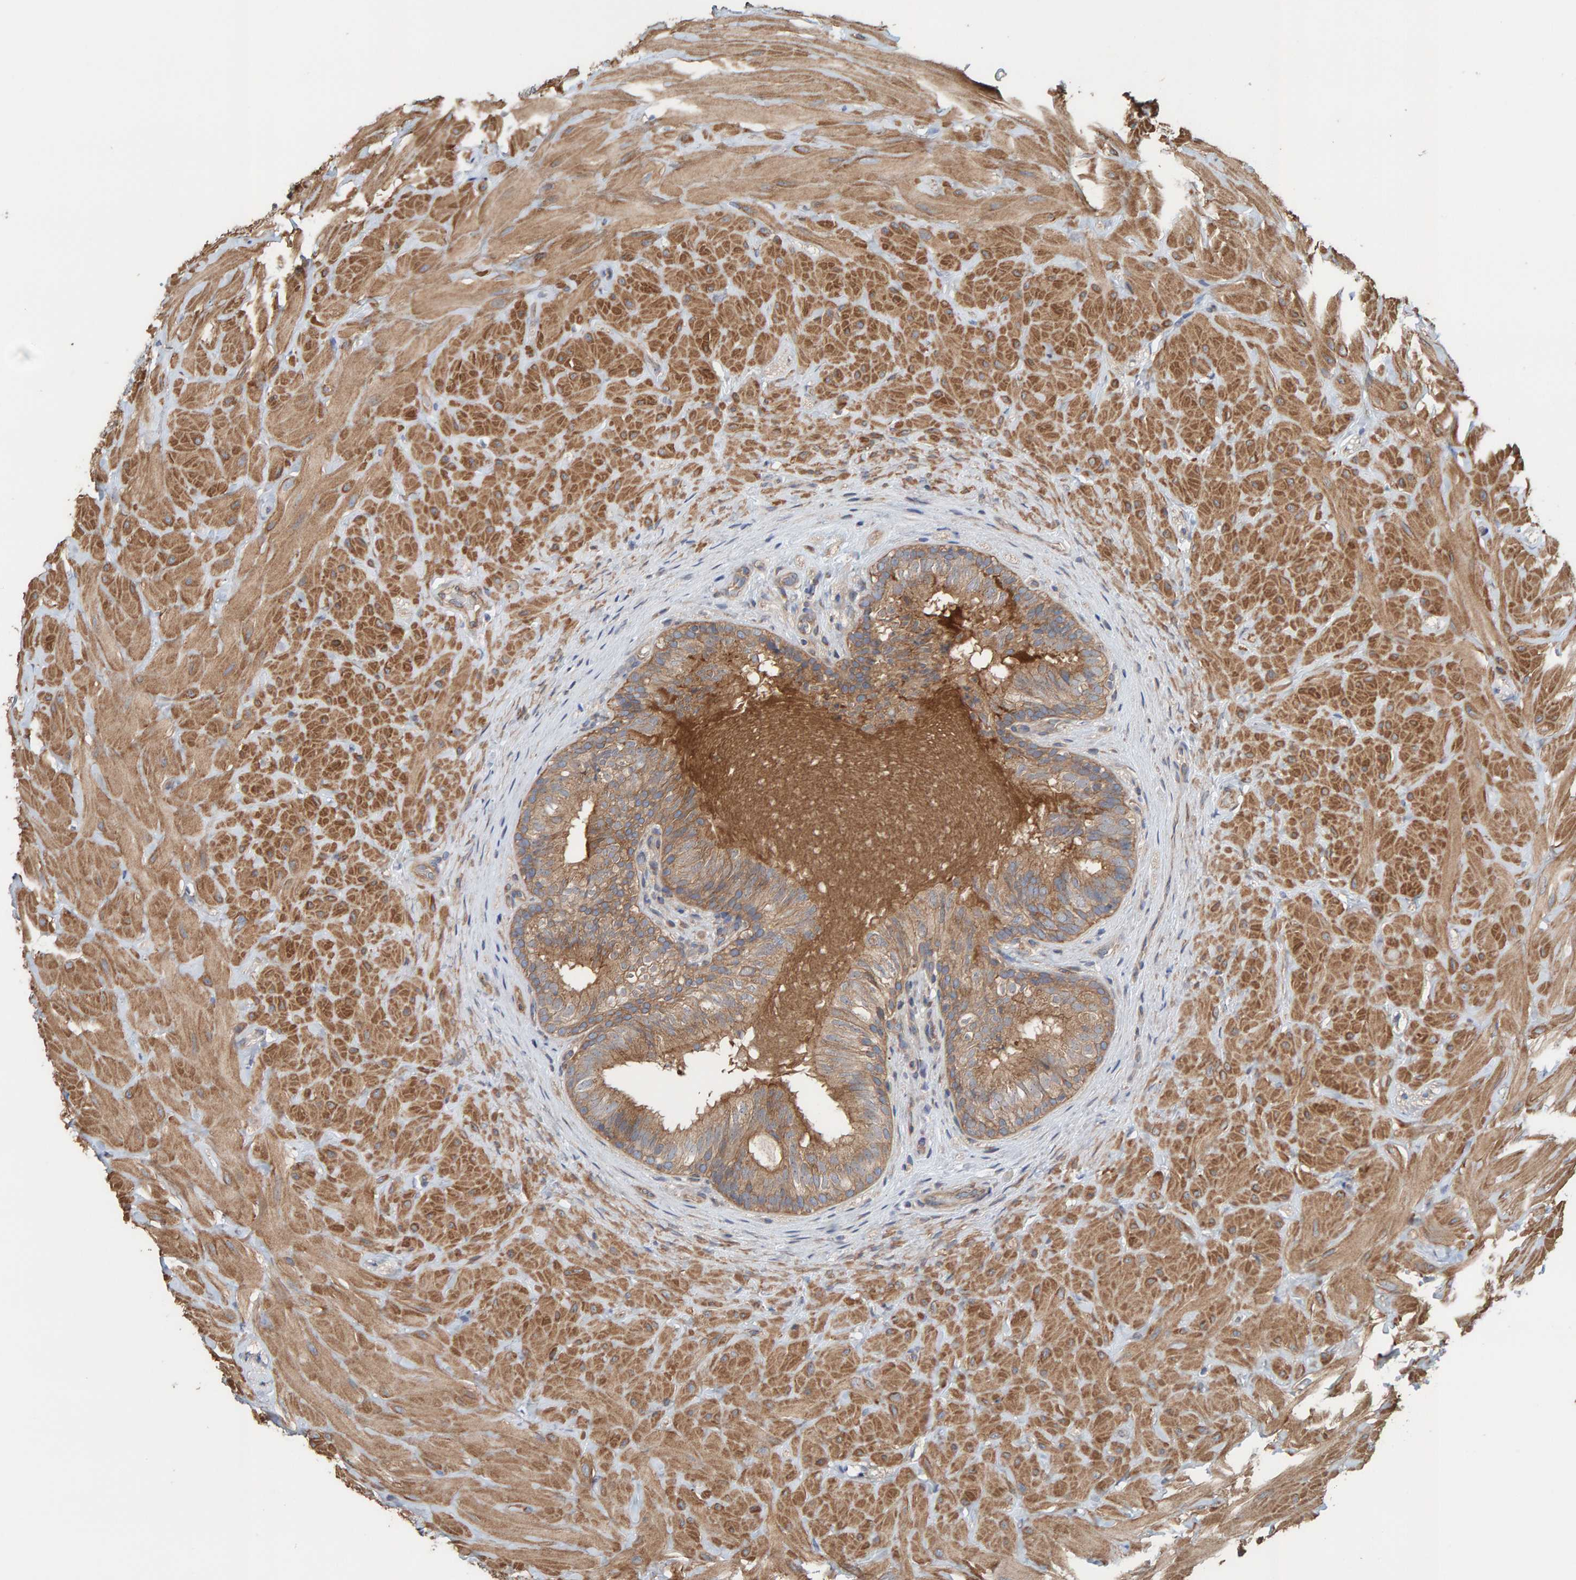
{"staining": {"intensity": "moderate", "quantity": ">75%", "location": "cytoplasmic/membranous"}, "tissue": "epididymis", "cell_type": "Glandular cells", "image_type": "normal", "snomed": [{"axis": "morphology", "description": "Normal tissue, NOS"}, {"axis": "topography", "description": "Soft tissue"}, {"axis": "topography", "description": "Epididymis"}], "caption": "Immunohistochemical staining of normal epididymis demonstrates moderate cytoplasmic/membranous protein positivity in about >75% of glandular cells.", "gene": "UBAP1", "patient": {"sex": "male", "age": 26}}